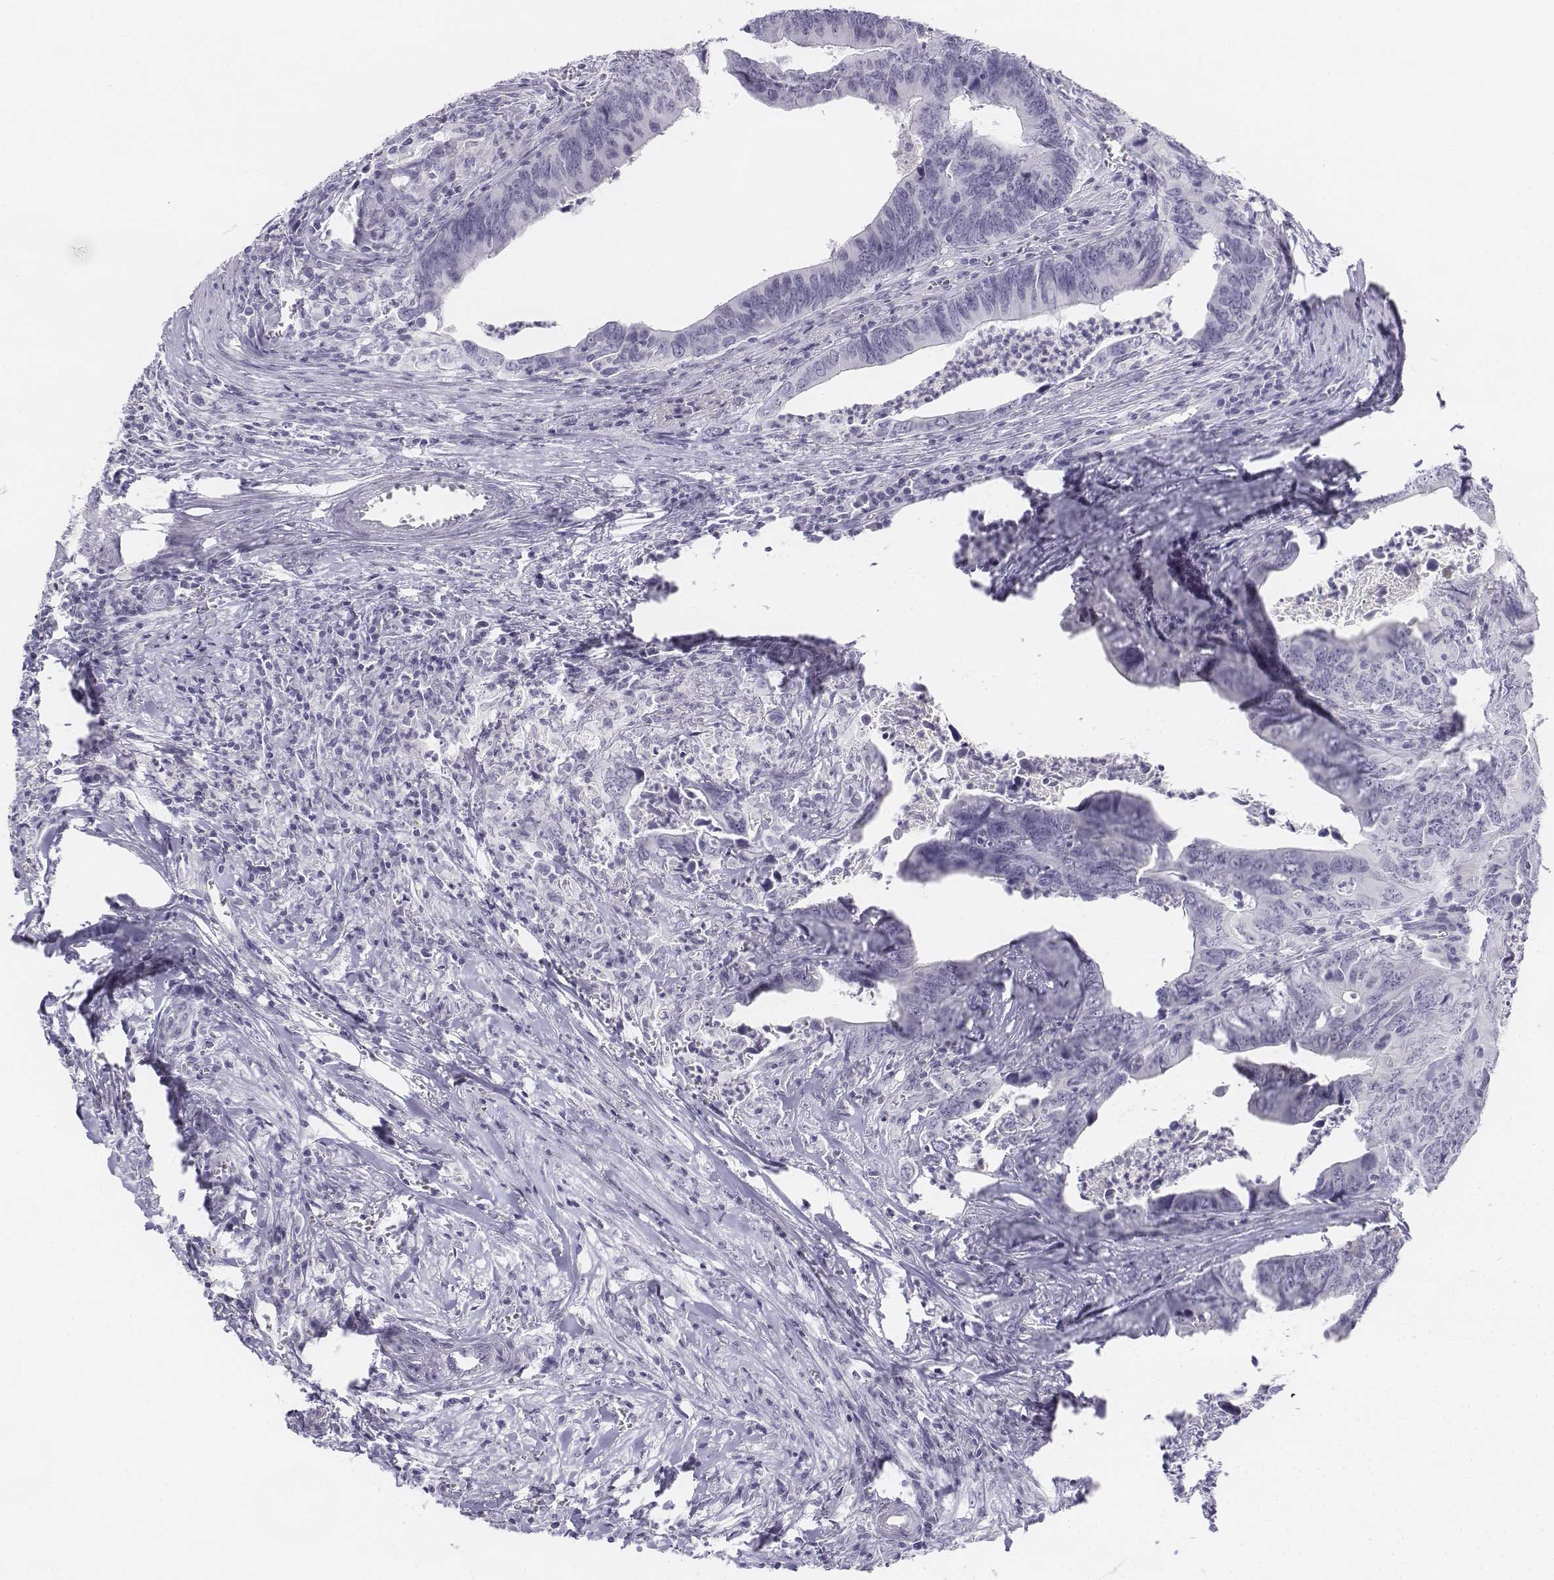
{"staining": {"intensity": "negative", "quantity": "none", "location": "none"}, "tissue": "colorectal cancer", "cell_type": "Tumor cells", "image_type": "cancer", "snomed": [{"axis": "morphology", "description": "Adenocarcinoma, NOS"}, {"axis": "topography", "description": "Colon"}], "caption": "Tumor cells are negative for brown protein staining in colorectal cancer (adenocarcinoma). (IHC, brightfield microscopy, high magnification).", "gene": "UCN2", "patient": {"sex": "female", "age": 82}}